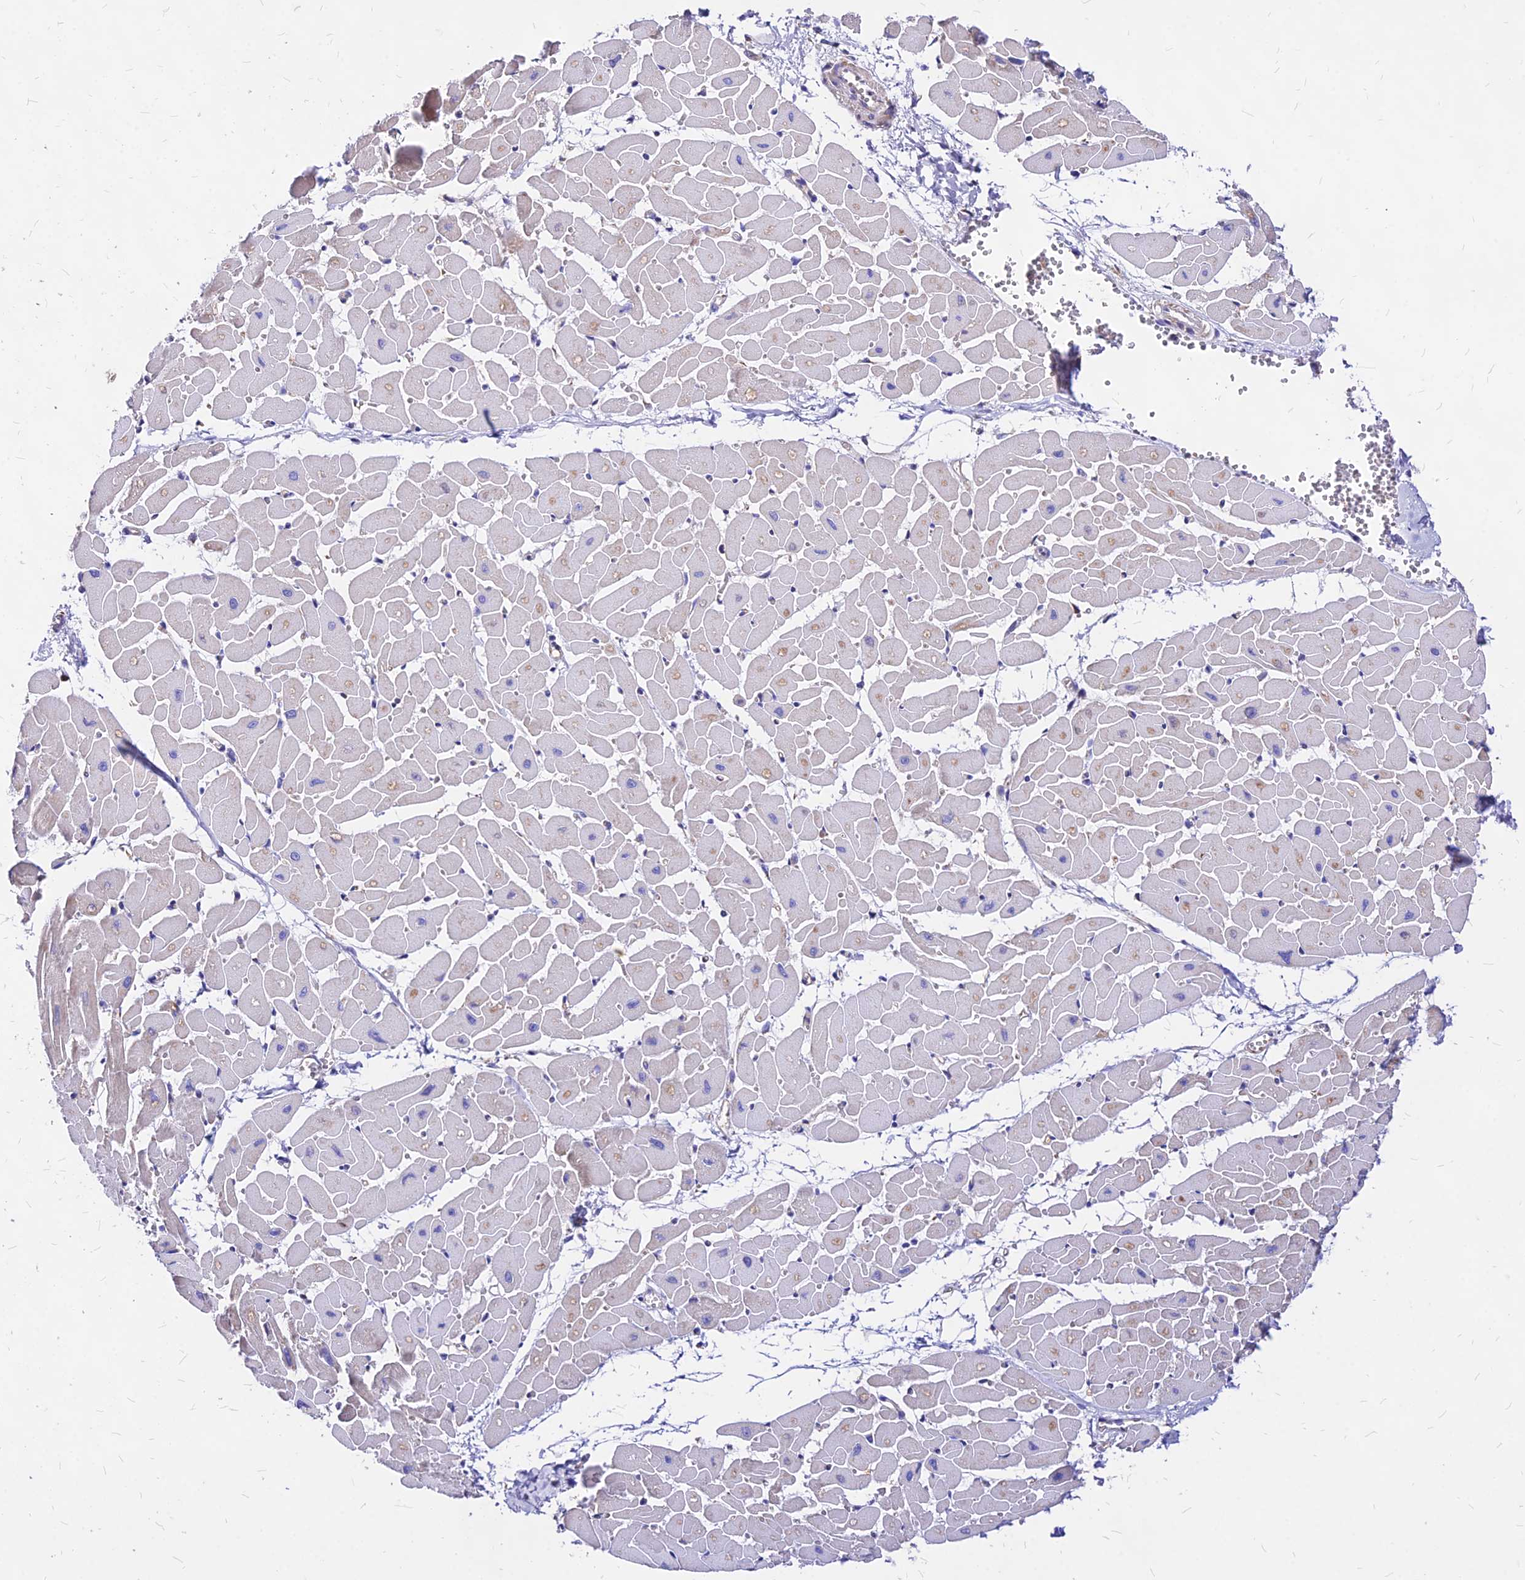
{"staining": {"intensity": "negative", "quantity": "none", "location": "none"}, "tissue": "heart muscle", "cell_type": "Cardiomyocytes", "image_type": "normal", "snomed": [{"axis": "morphology", "description": "Normal tissue, NOS"}, {"axis": "topography", "description": "Heart"}], "caption": "High power microscopy image of an immunohistochemistry image of benign heart muscle, revealing no significant staining in cardiomyocytes.", "gene": "MRPL3", "patient": {"sex": "female", "age": 19}}